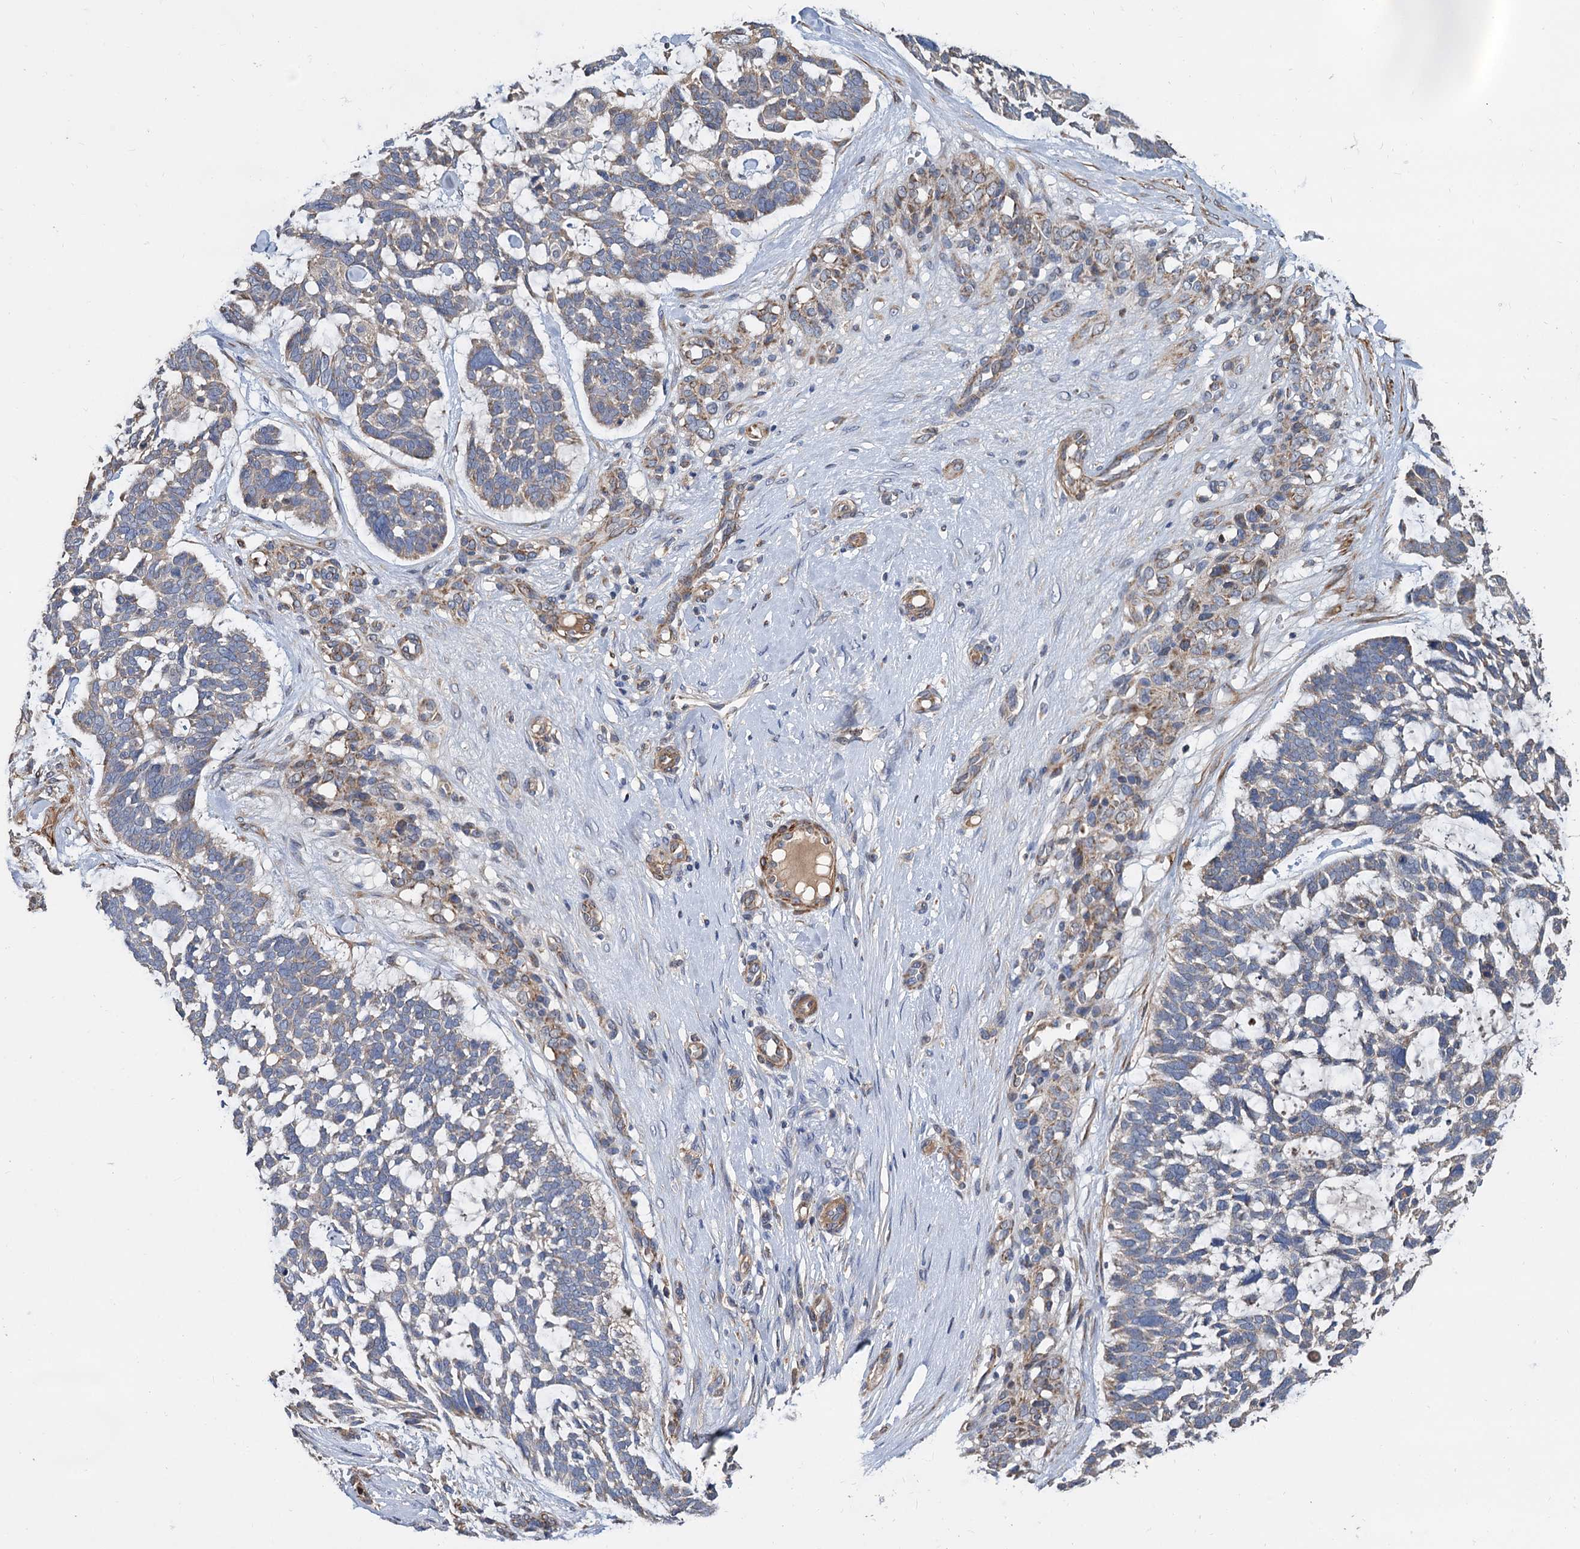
{"staining": {"intensity": "weak", "quantity": "<25%", "location": "cytoplasmic/membranous"}, "tissue": "skin cancer", "cell_type": "Tumor cells", "image_type": "cancer", "snomed": [{"axis": "morphology", "description": "Basal cell carcinoma"}, {"axis": "topography", "description": "Skin"}], "caption": "Human skin basal cell carcinoma stained for a protein using IHC demonstrates no staining in tumor cells.", "gene": "ALKBH7", "patient": {"sex": "male", "age": 88}}